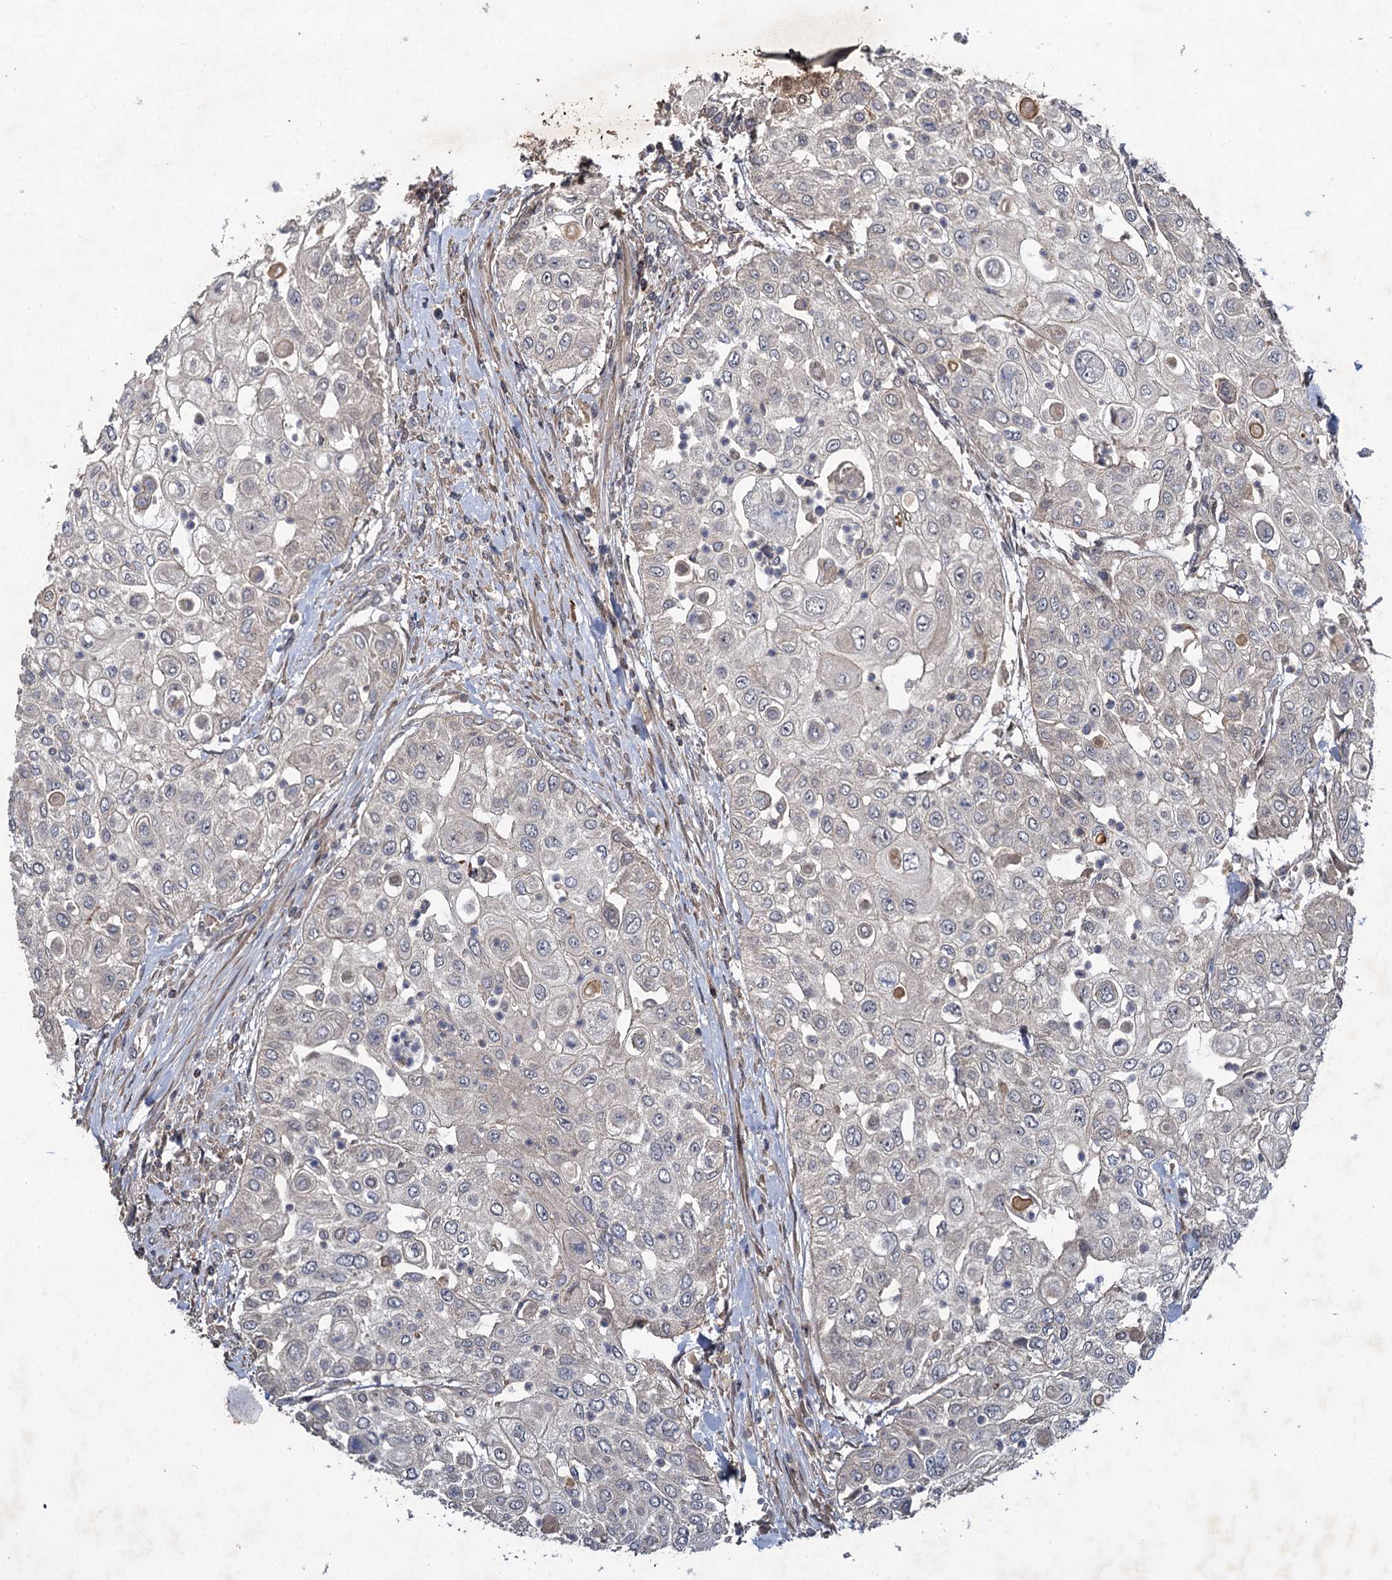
{"staining": {"intensity": "negative", "quantity": "none", "location": "none"}, "tissue": "urothelial cancer", "cell_type": "Tumor cells", "image_type": "cancer", "snomed": [{"axis": "morphology", "description": "Urothelial carcinoma, High grade"}, {"axis": "topography", "description": "Urinary bladder"}], "caption": "IHC photomicrograph of human urothelial cancer stained for a protein (brown), which demonstrates no positivity in tumor cells.", "gene": "NUDT22", "patient": {"sex": "female", "age": 79}}